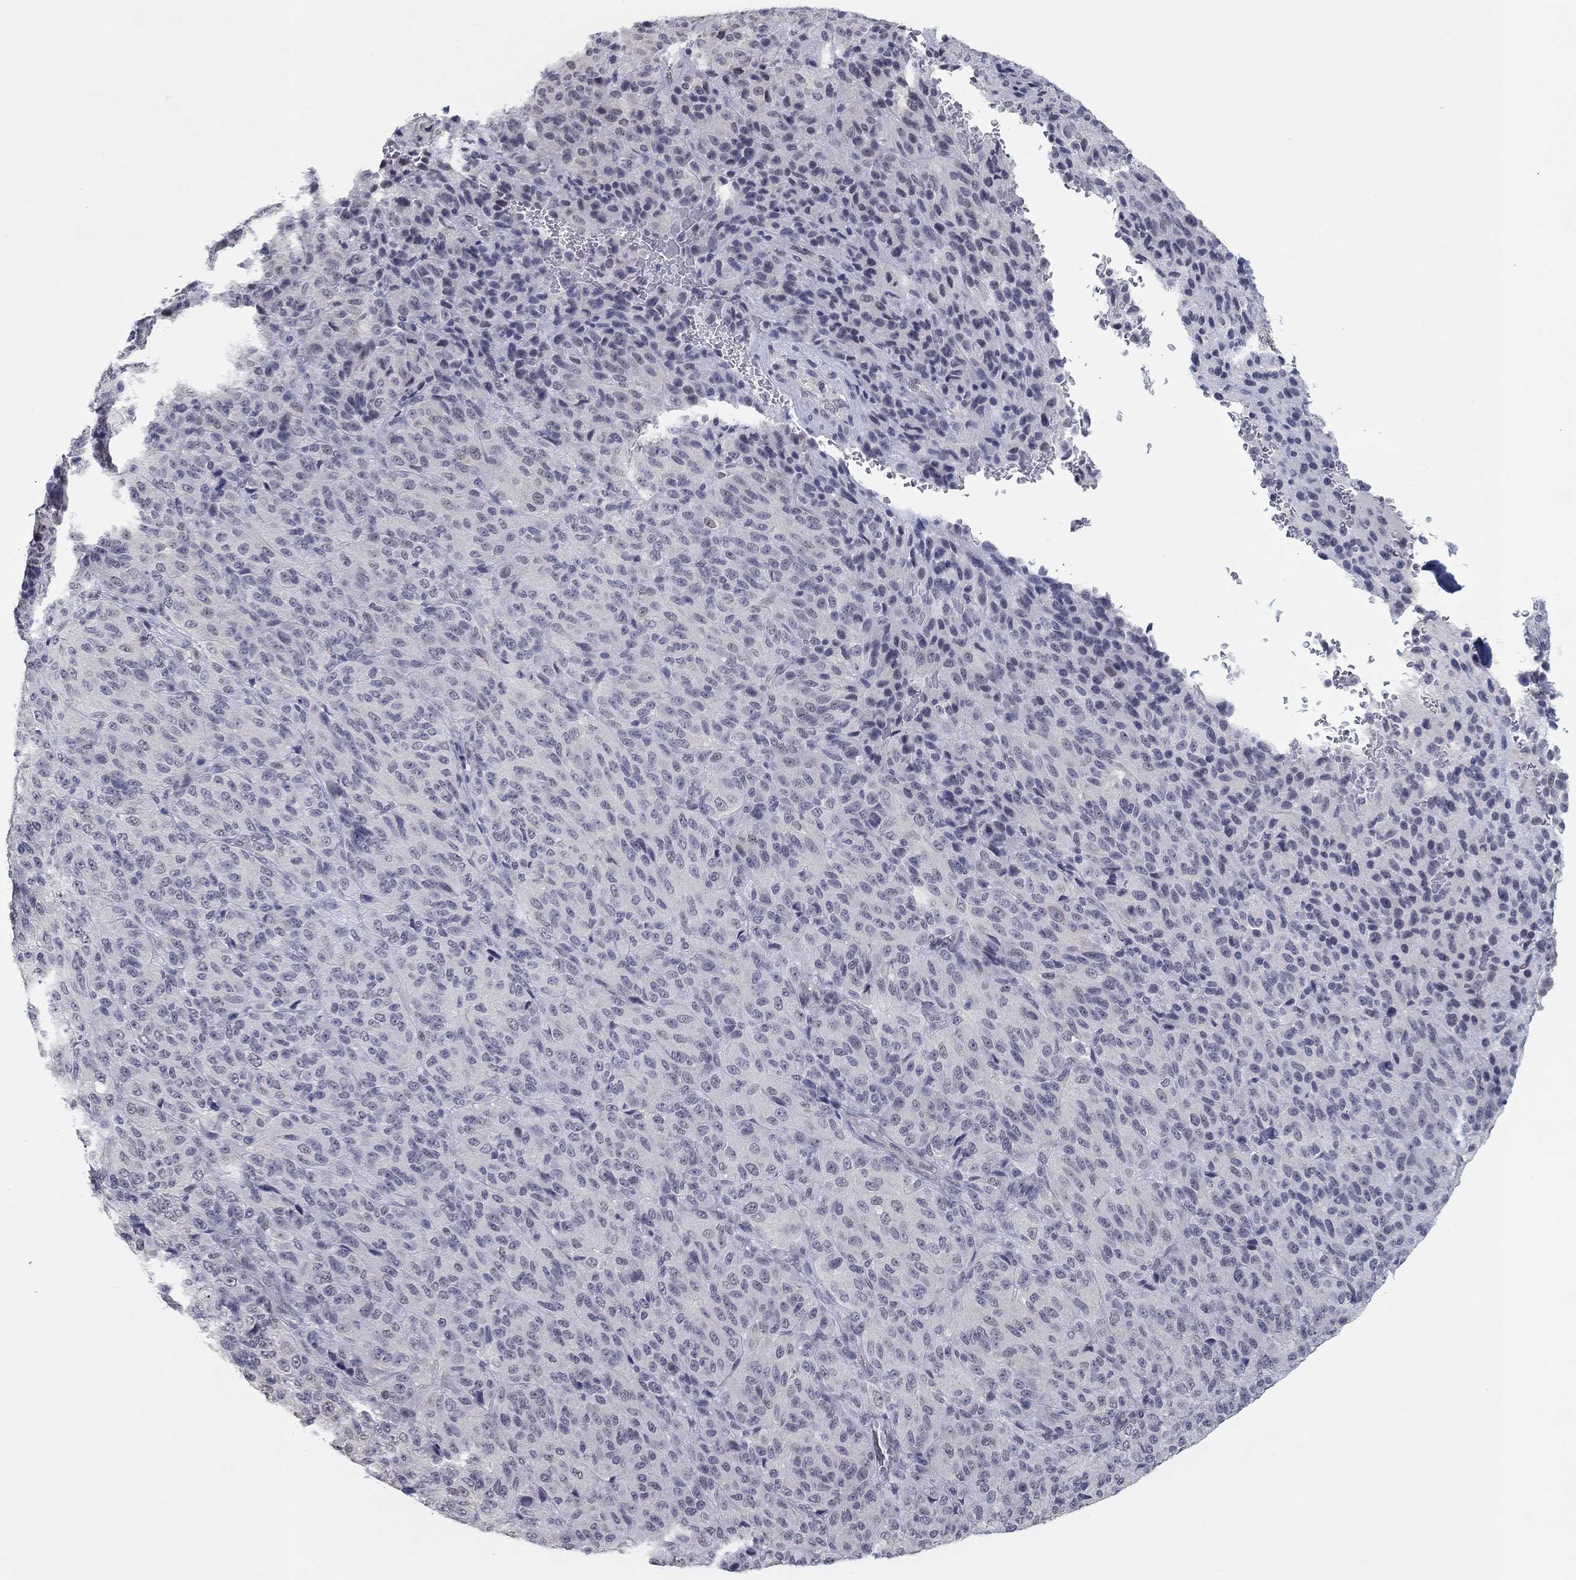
{"staining": {"intensity": "negative", "quantity": "none", "location": "none"}, "tissue": "melanoma", "cell_type": "Tumor cells", "image_type": "cancer", "snomed": [{"axis": "morphology", "description": "Malignant melanoma, Metastatic site"}, {"axis": "topography", "description": "Brain"}], "caption": "Malignant melanoma (metastatic site) was stained to show a protein in brown. There is no significant expression in tumor cells.", "gene": "SLC22A2", "patient": {"sex": "female", "age": 56}}